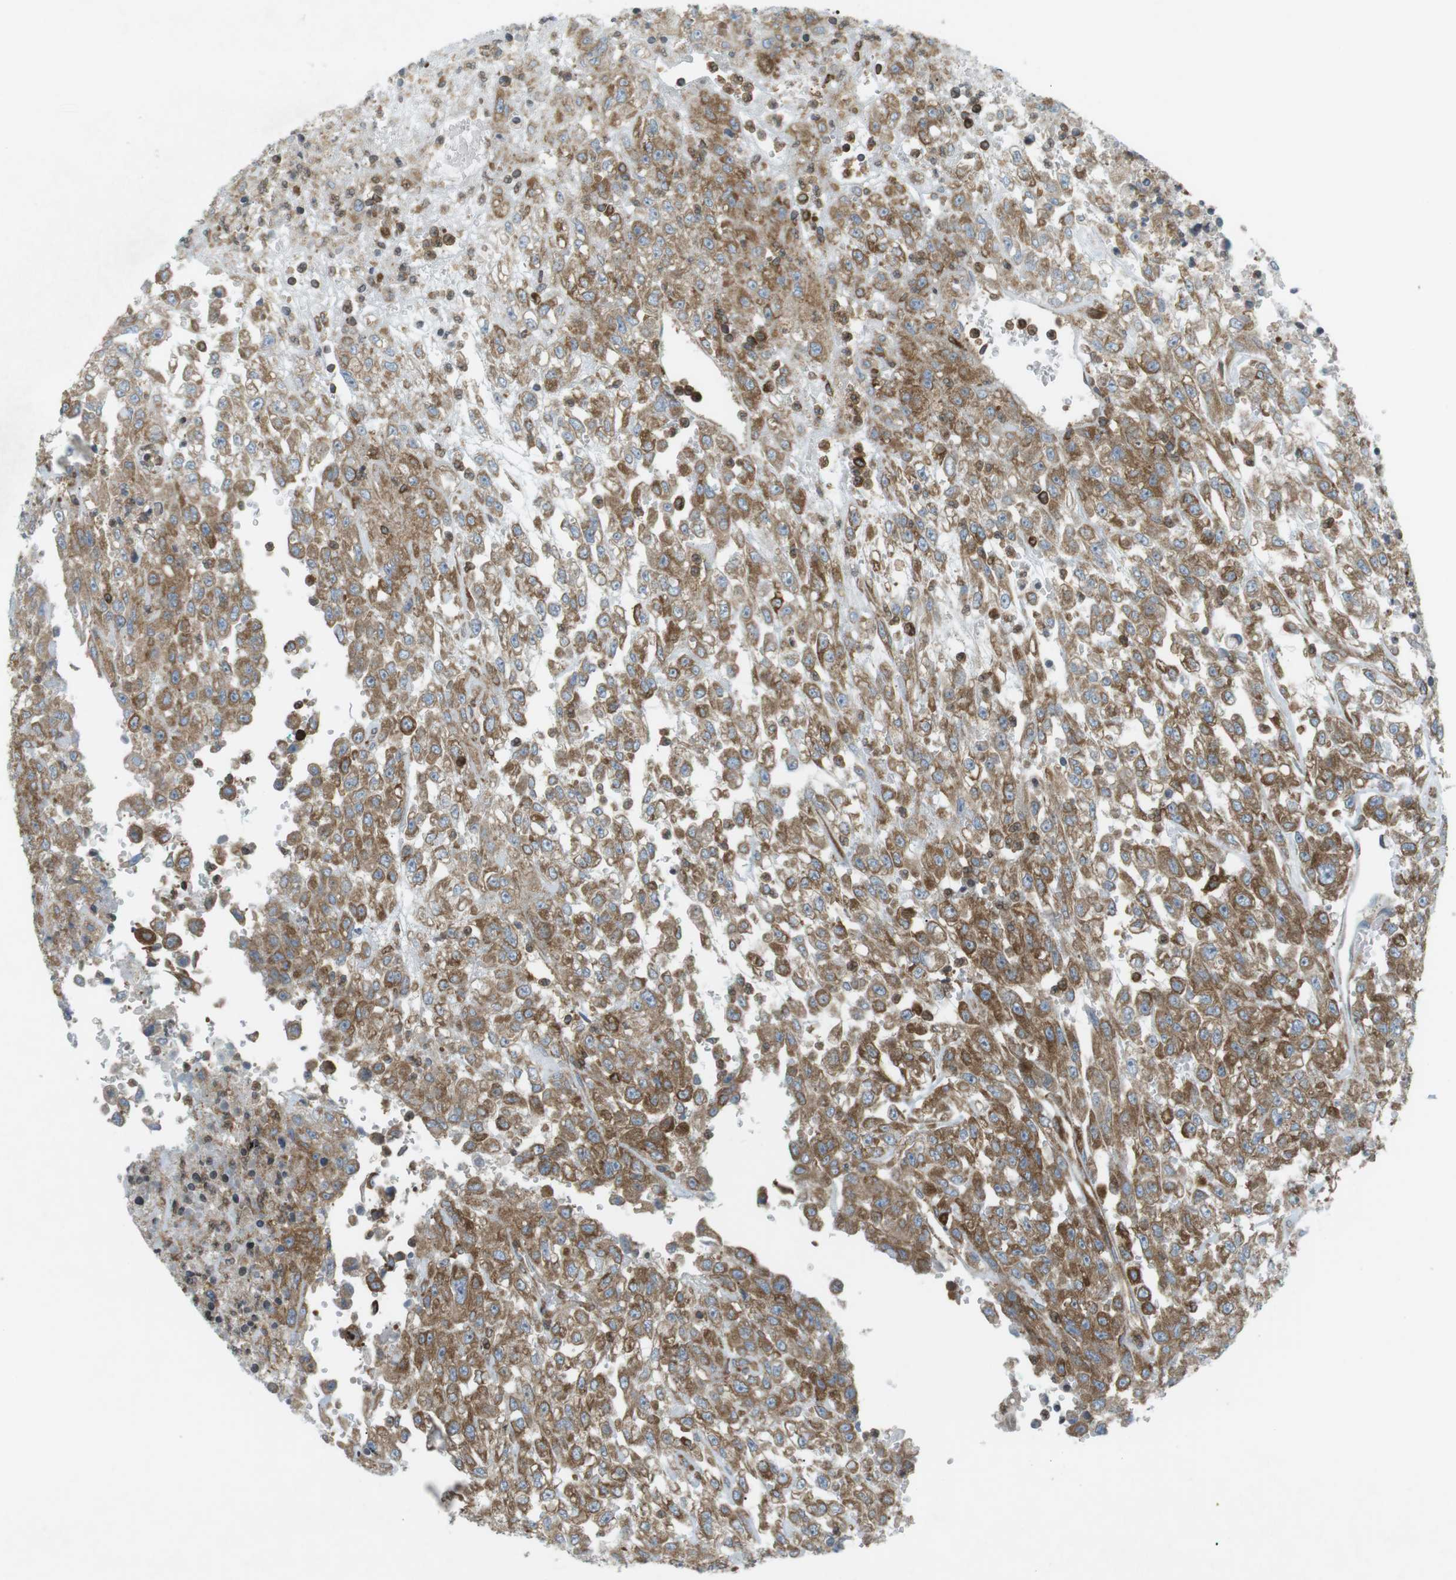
{"staining": {"intensity": "moderate", "quantity": ">75%", "location": "cytoplasmic/membranous"}, "tissue": "urothelial cancer", "cell_type": "Tumor cells", "image_type": "cancer", "snomed": [{"axis": "morphology", "description": "Urothelial carcinoma, High grade"}, {"axis": "topography", "description": "Urinary bladder"}], "caption": "Immunohistochemistry (DAB (3,3'-diaminobenzidine)) staining of human urothelial cancer exhibits moderate cytoplasmic/membranous protein staining in approximately >75% of tumor cells. Using DAB (brown) and hematoxylin (blue) stains, captured at high magnification using brightfield microscopy.", "gene": "FLII", "patient": {"sex": "male", "age": 46}}